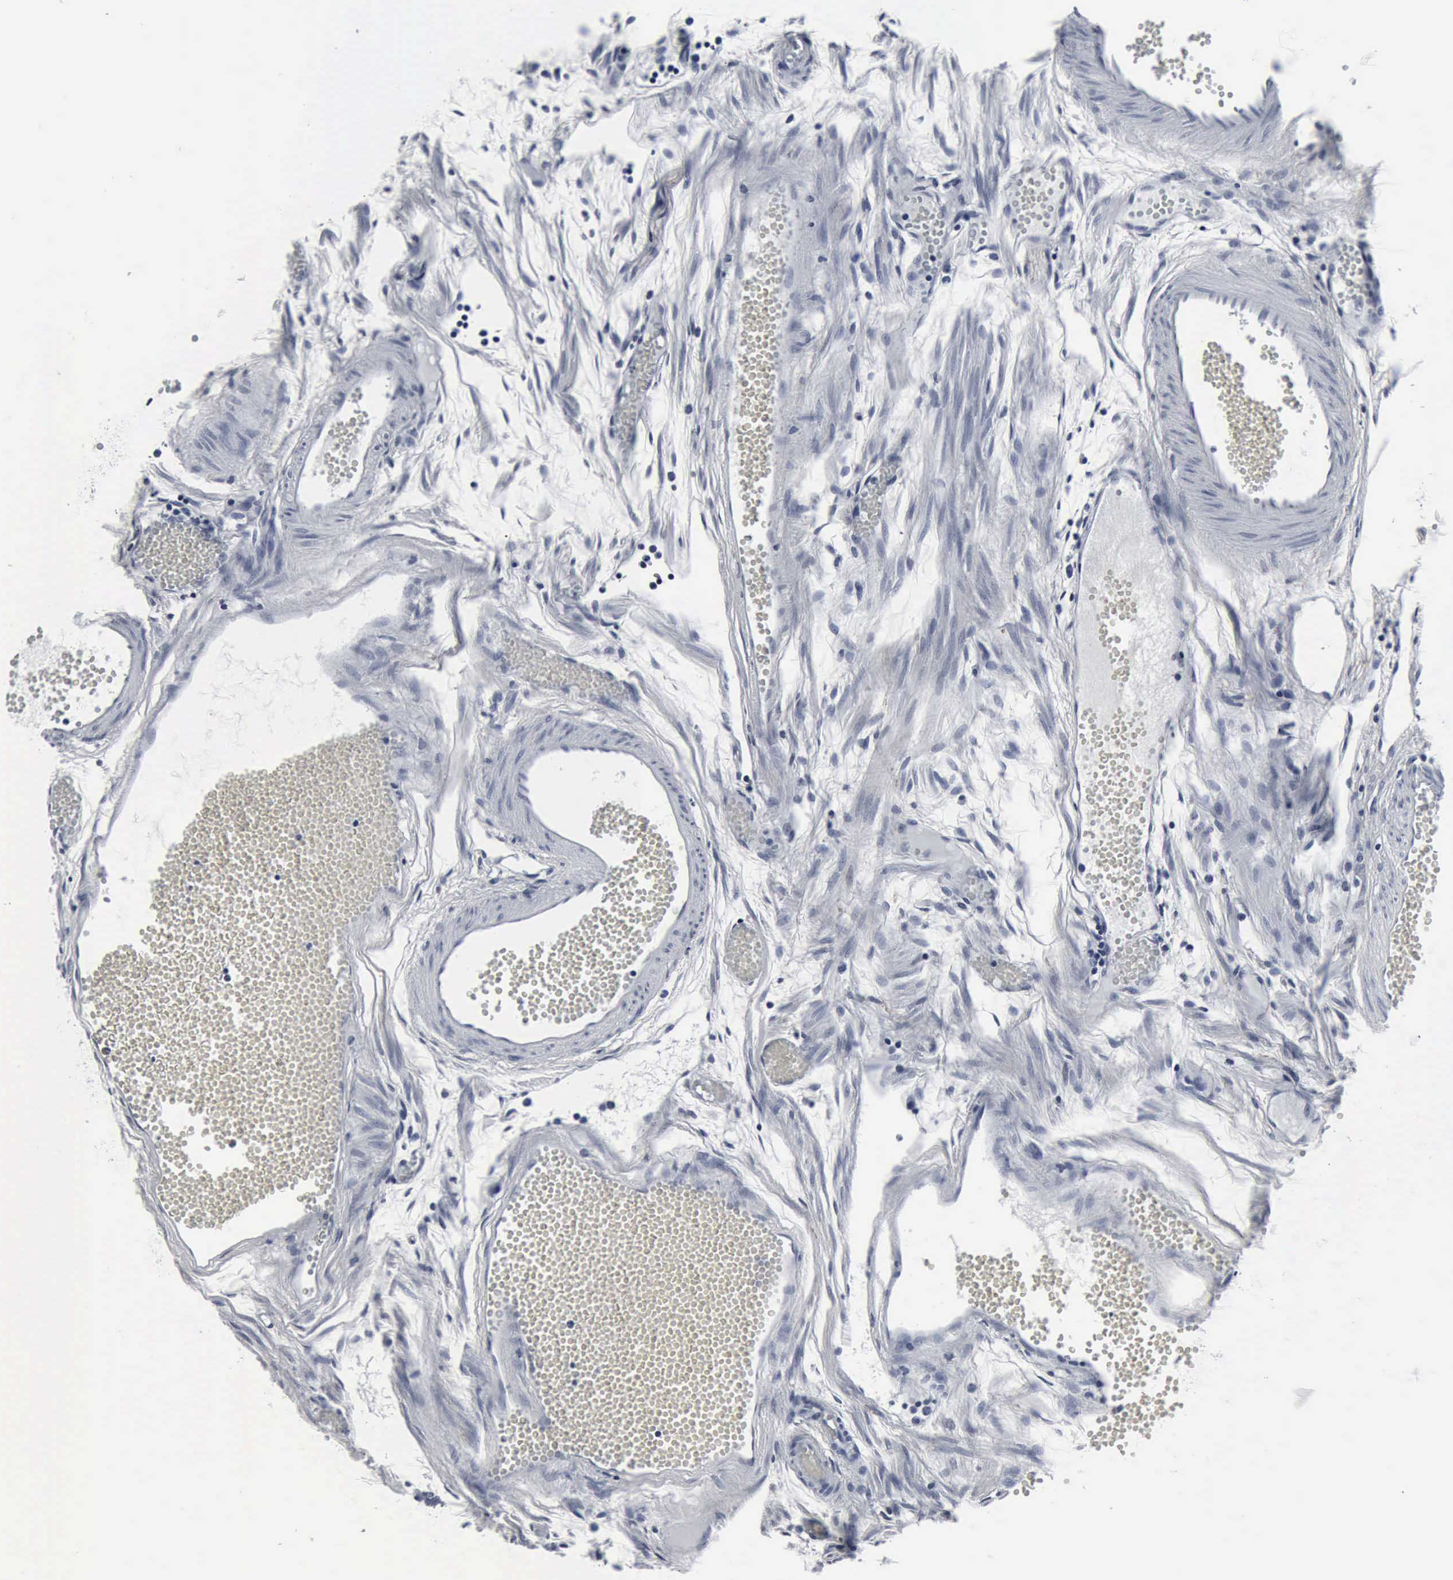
{"staining": {"intensity": "negative", "quantity": "none", "location": "none"}, "tissue": "fallopian tube", "cell_type": "Glandular cells", "image_type": "normal", "snomed": [{"axis": "morphology", "description": "Normal tissue, NOS"}, {"axis": "topography", "description": "Fallopian tube"}], "caption": "Protein analysis of benign fallopian tube displays no significant positivity in glandular cells.", "gene": "SNAP25", "patient": {"sex": "female", "age": 29}}